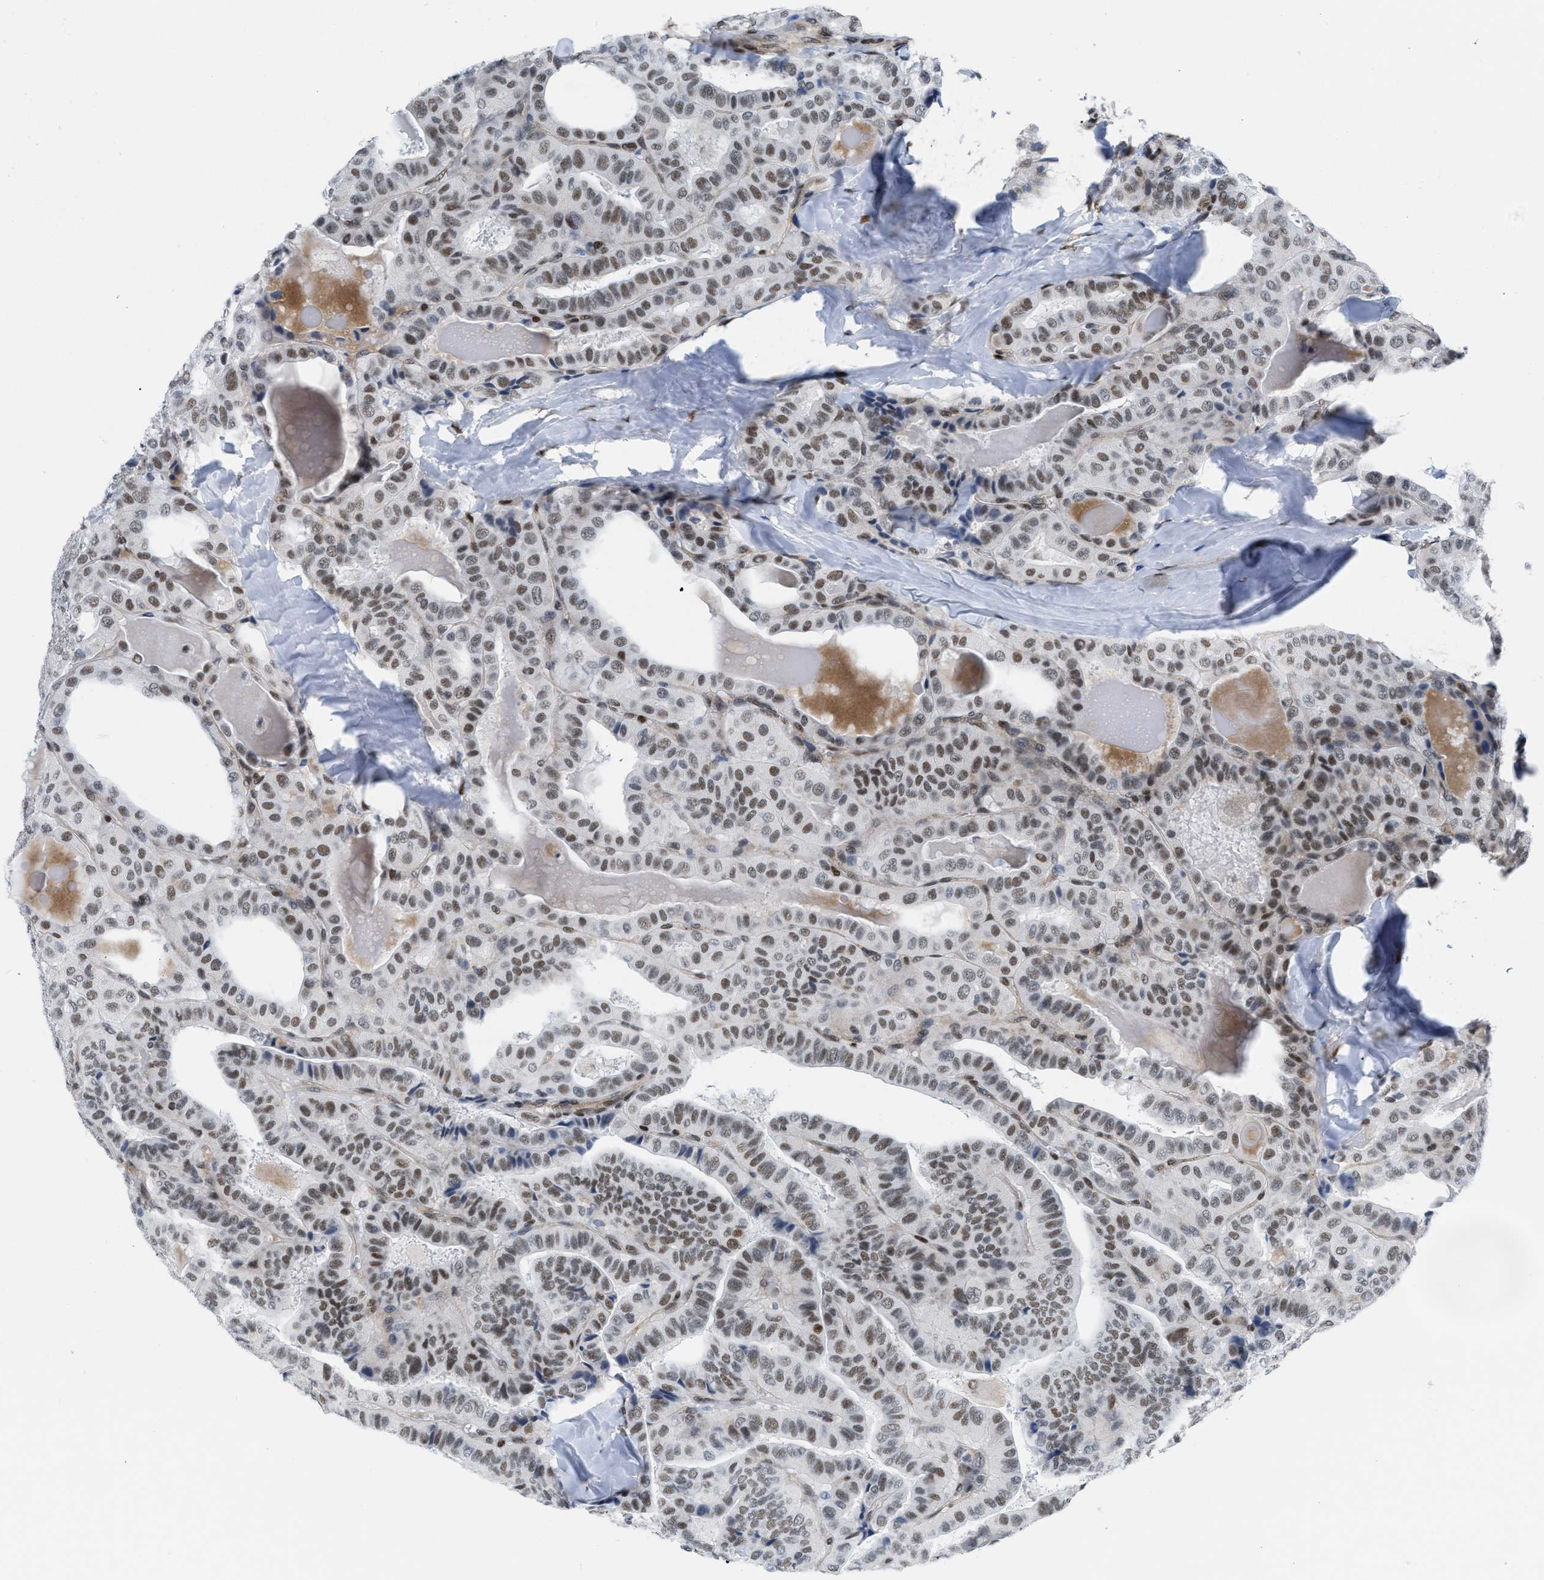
{"staining": {"intensity": "moderate", "quantity": ">75%", "location": "nuclear"}, "tissue": "thyroid cancer", "cell_type": "Tumor cells", "image_type": "cancer", "snomed": [{"axis": "morphology", "description": "Papillary adenocarcinoma, NOS"}, {"axis": "topography", "description": "Thyroid gland"}], "caption": "High-magnification brightfield microscopy of thyroid papillary adenocarcinoma stained with DAB (brown) and counterstained with hematoxylin (blue). tumor cells exhibit moderate nuclear staining is appreciated in about>75% of cells.", "gene": "MIER1", "patient": {"sex": "male", "age": 77}}